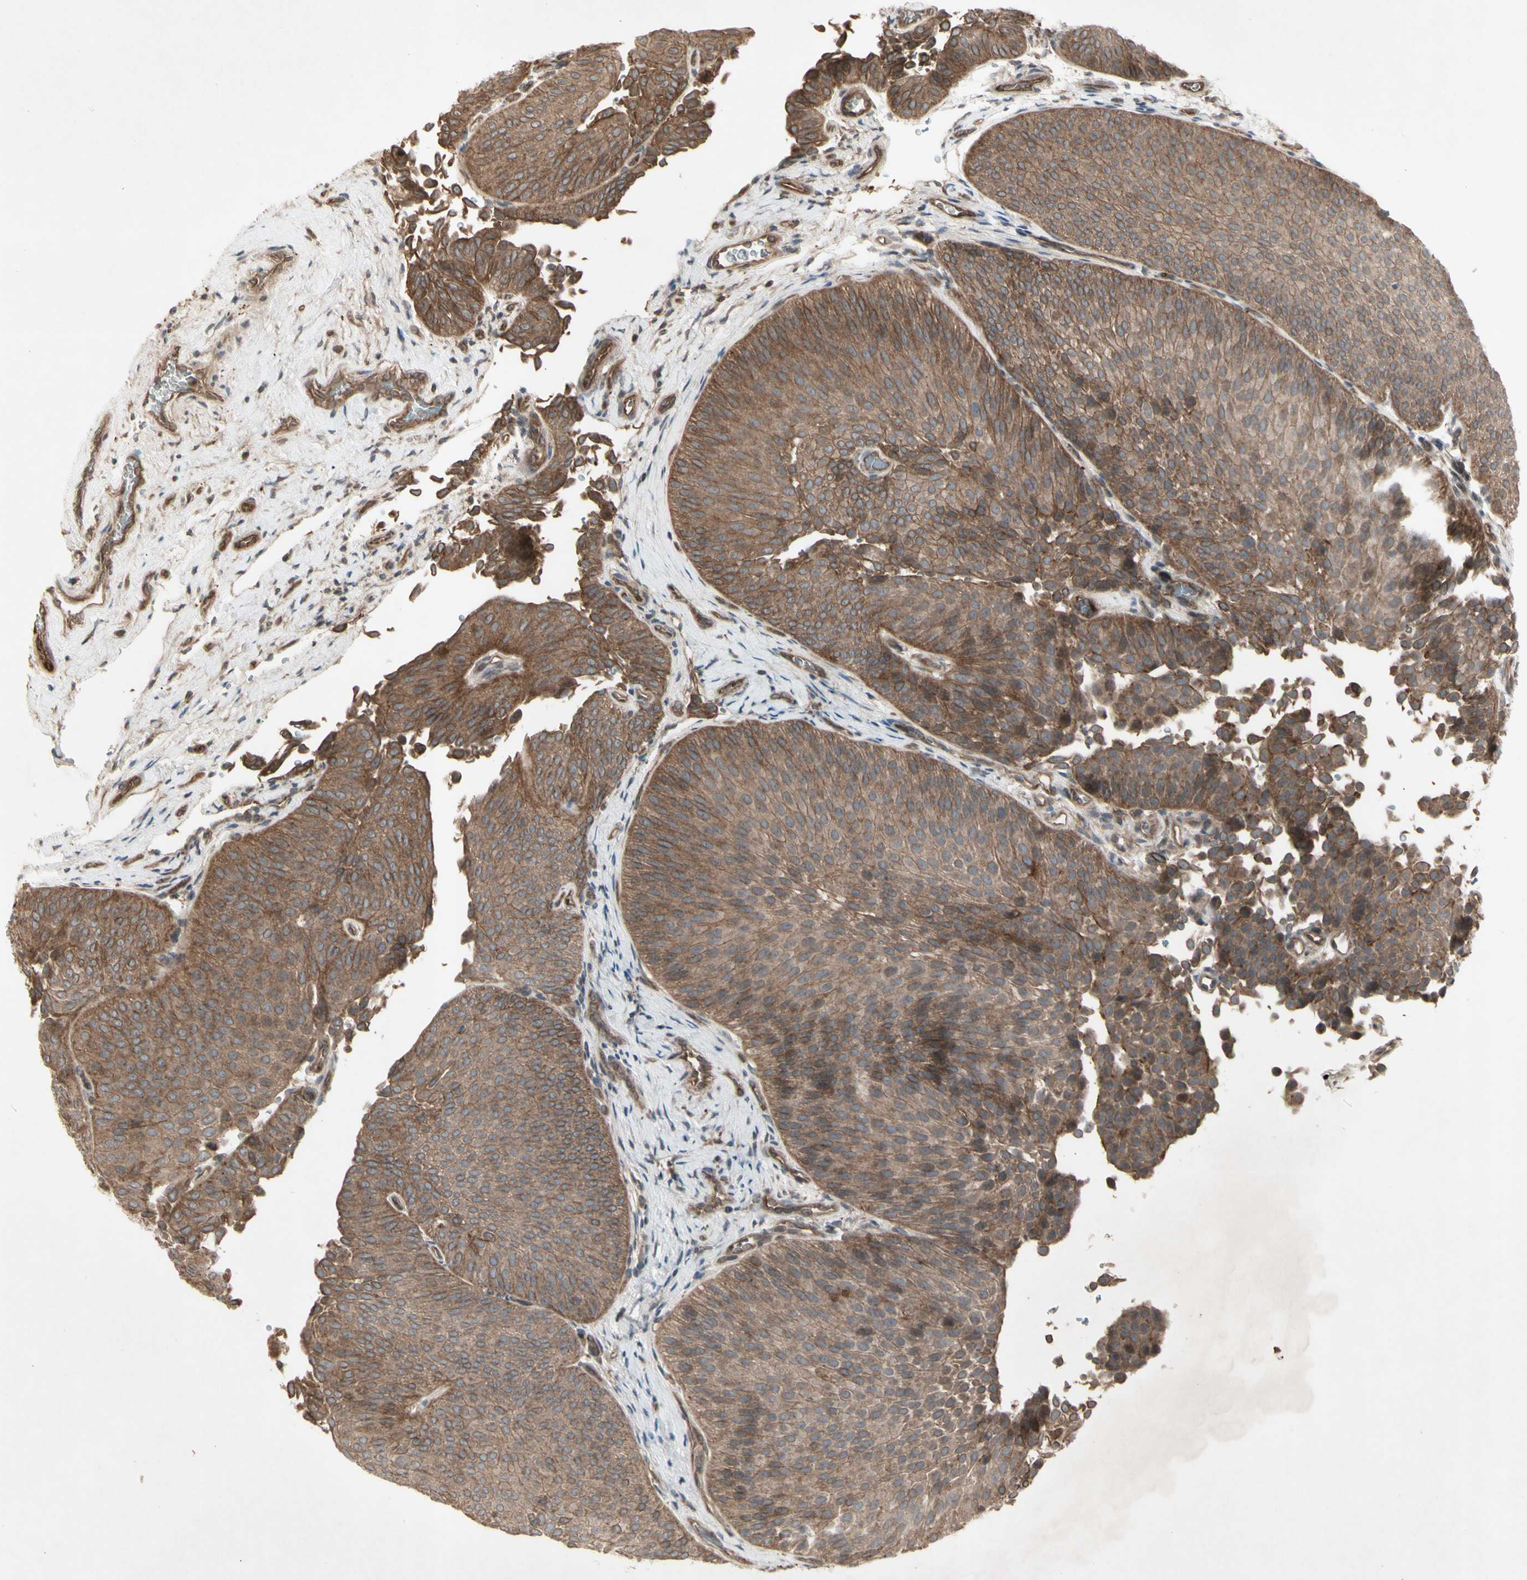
{"staining": {"intensity": "moderate", "quantity": ">75%", "location": "cytoplasmic/membranous"}, "tissue": "urothelial cancer", "cell_type": "Tumor cells", "image_type": "cancer", "snomed": [{"axis": "morphology", "description": "Urothelial carcinoma, Low grade"}, {"axis": "topography", "description": "Urinary bladder"}], "caption": "An image of urothelial carcinoma (low-grade) stained for a protein exhibits moderate cytoplasmic/membranous brown staining in tumor cells. (IHC, brightfield microscopy, high magnification).", "gene": "JAG1", "patient": {"sex": "female", "age": 60}}